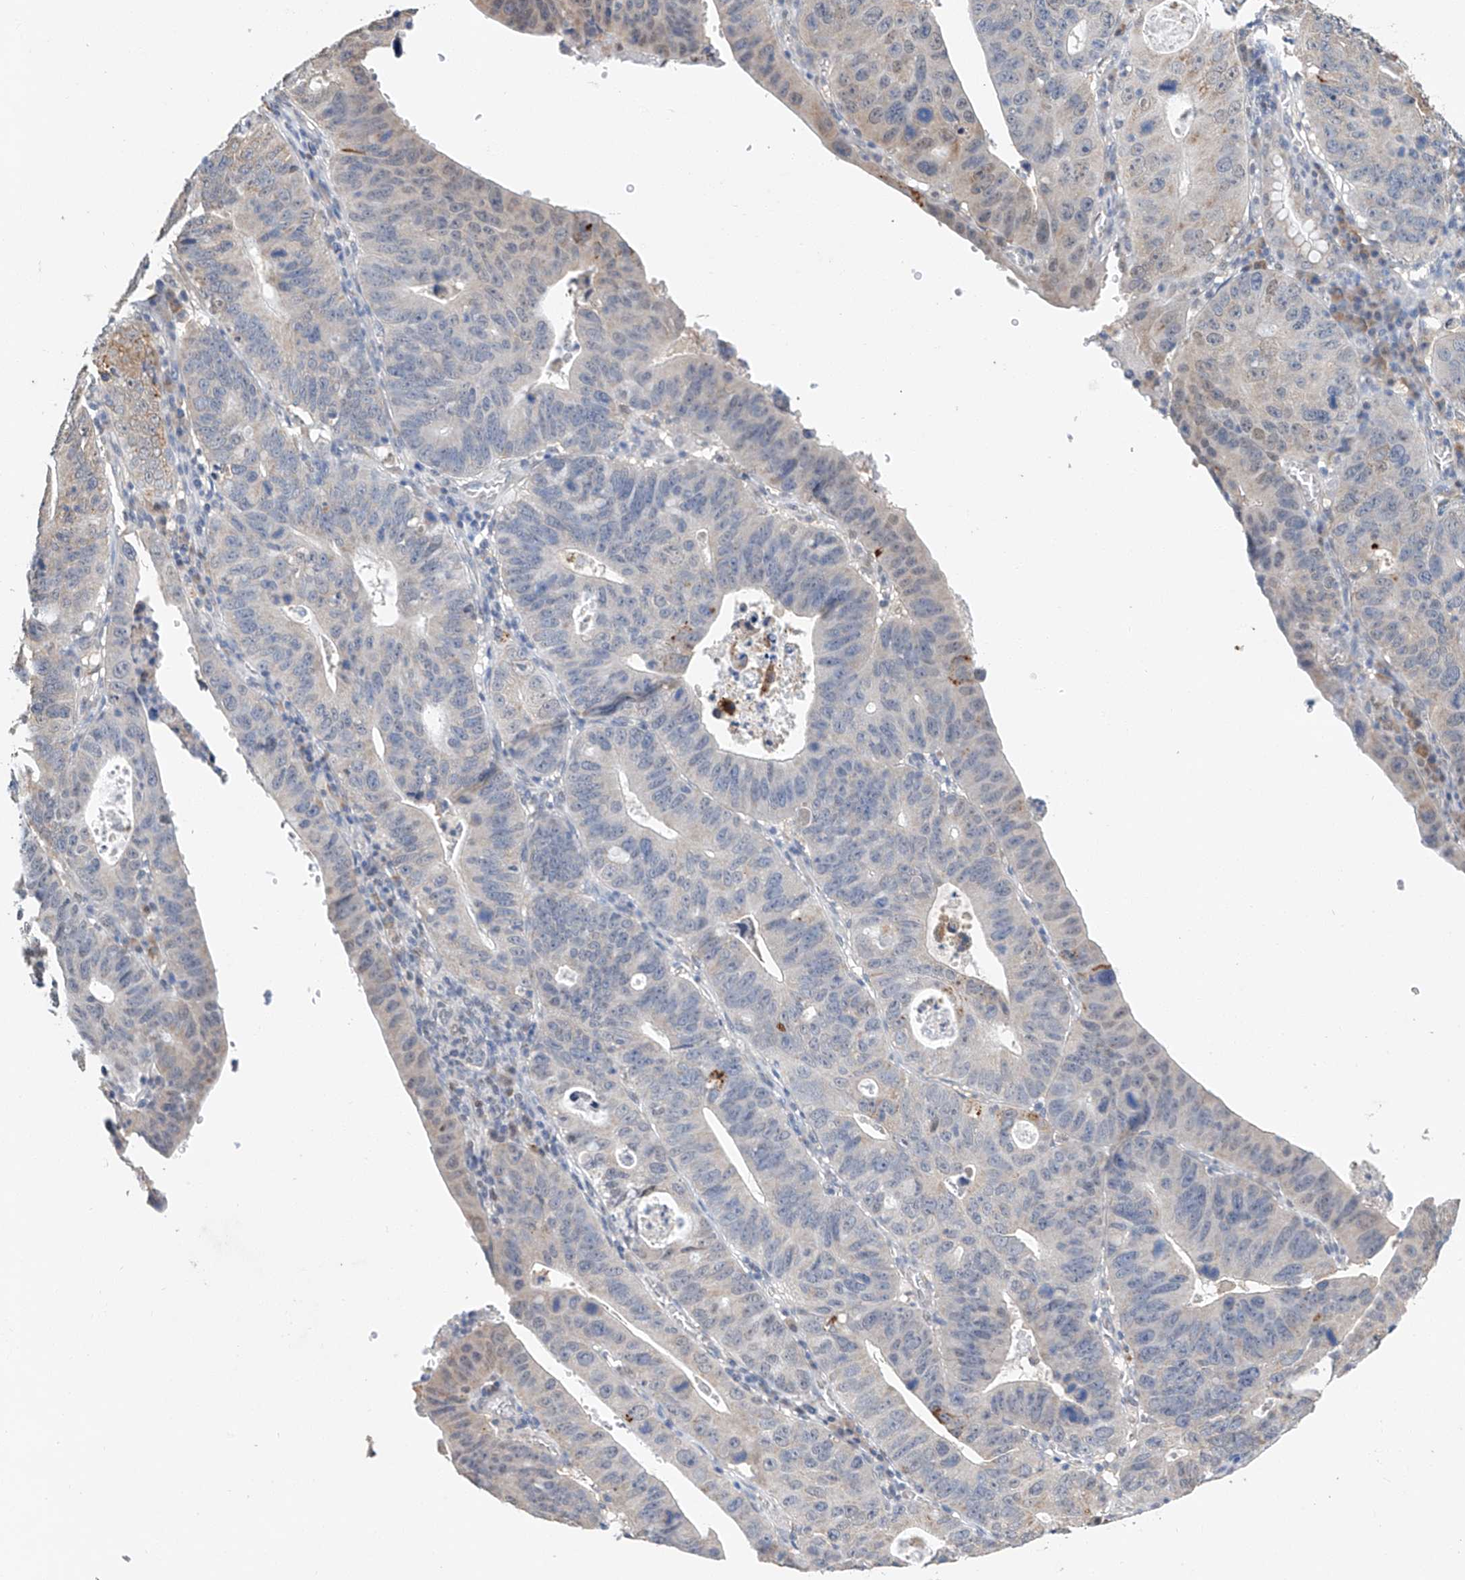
{"staining": {"intensity": "negative", "quantity": "none", "location": "none"}, "tissue": "stomach cancer", "cell_type": "Tumor cells", "image_type": "cancer", "snomed": [{"axis": "morphology", "description": "Adenocarcinoma, NOS"}, {"axis": "topography", "description": "Stomach"}], "caption": "Adenocarcinoma (stomach) was stained to show a protein in brown. There is no significant expression in tumor cells. Brightfield microscopy of immunohistochemistry (IHC) stained with DAB (brown) and hematoxylin (blue), captured at high magnification.", "gene": "CTDP1", "patient": {"sex": "male", "age": 59}}